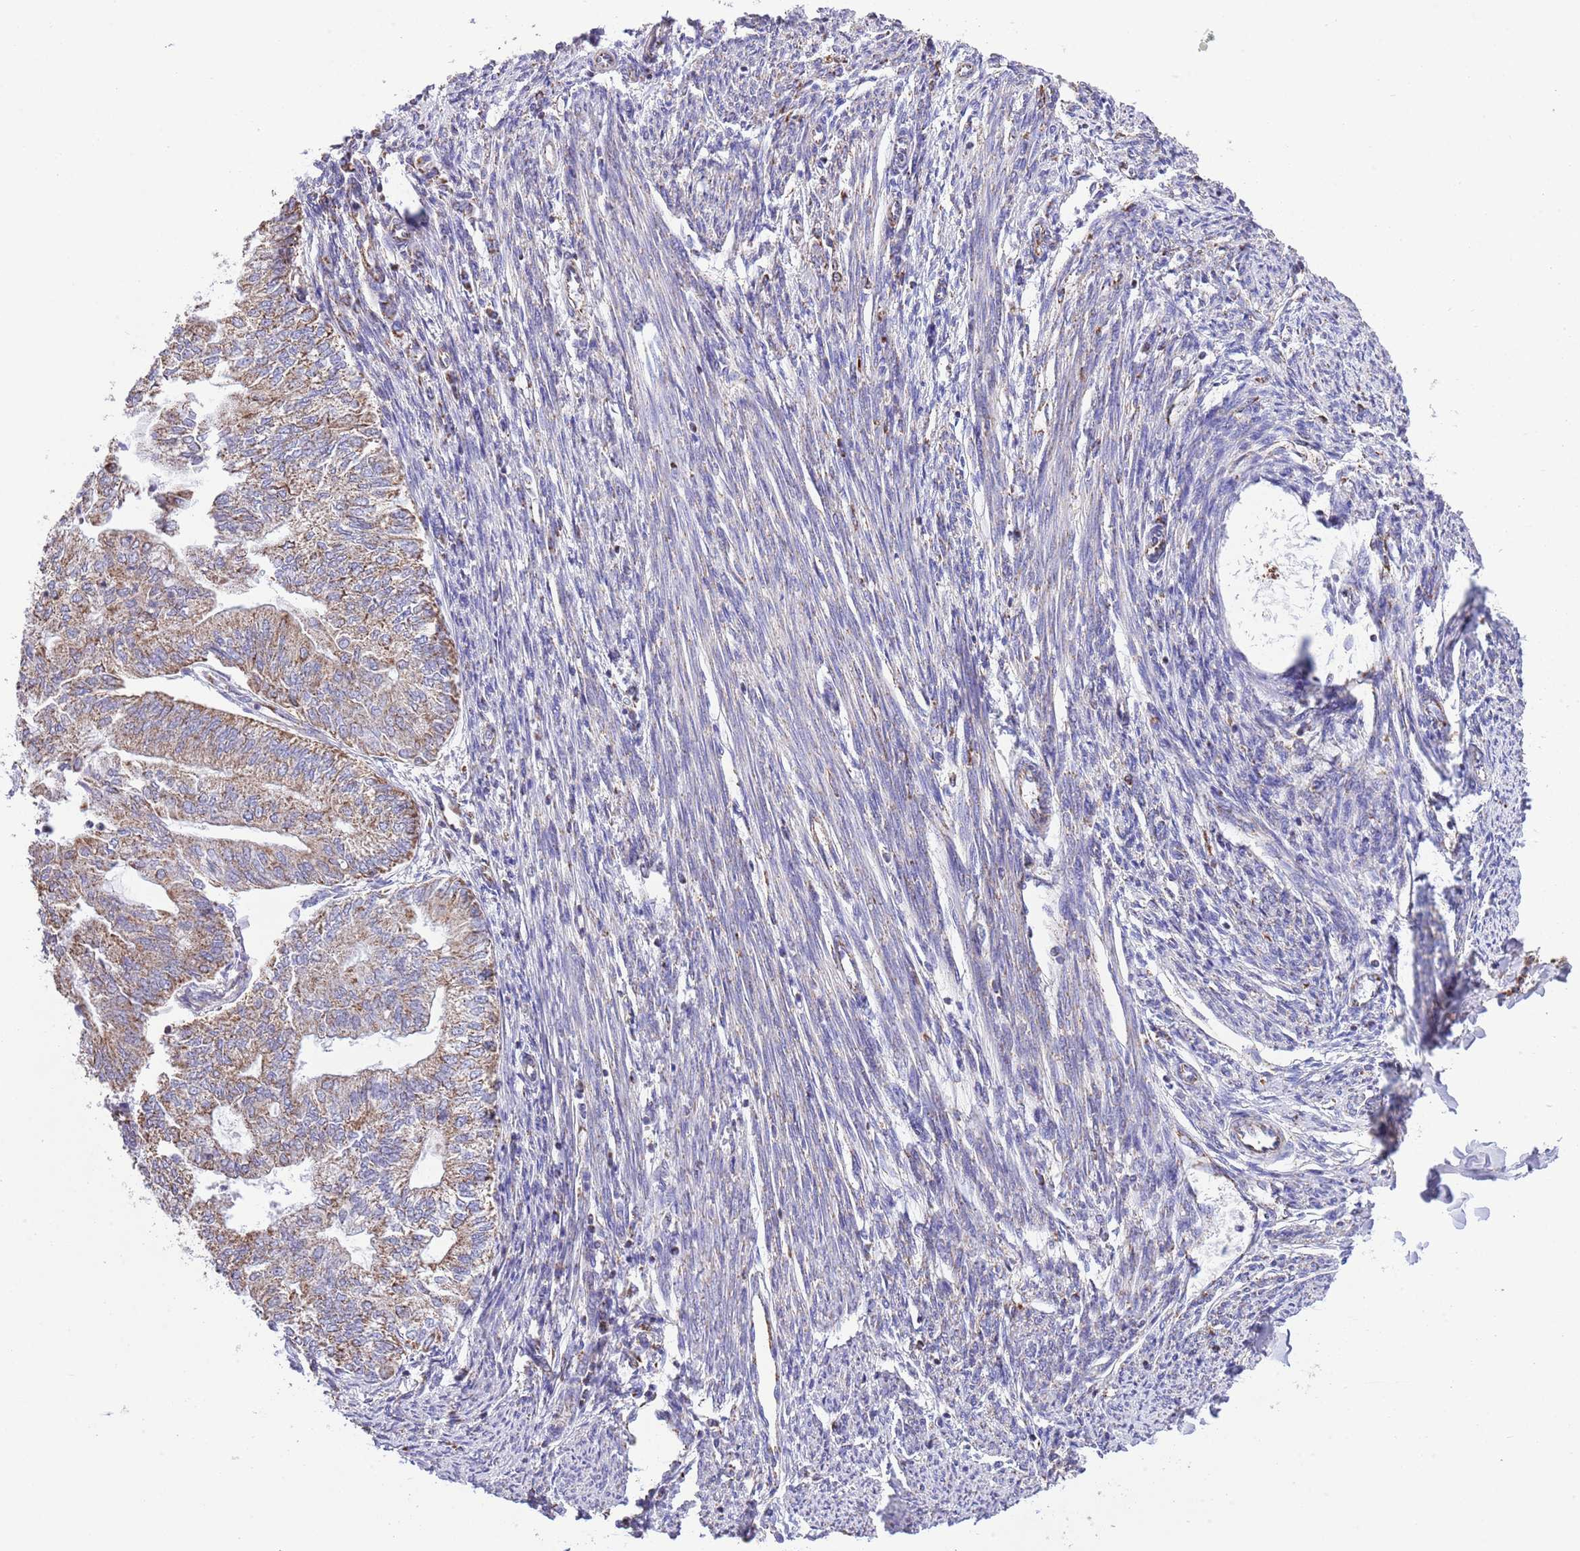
{"staining": {"intensity": "weak", "quantity": "<25%", "location": "cytoplasmic/membranous"}, "tissue": "smooth muscle", "cell_type": "Smooth muscle cells", "image_type": "normal", "snomed": [{"axis": "morphology", "description": "Normal tissue, NOS"}, {"axis": "topography", "description": "Smooth muscle"}, {"axis": "topography", "description": "Uterus"}], "caption": "IHC micrograph of unremarkable human smooth muscle stained for a protein (brown), which demonstrates no expression in smooth muscle cells.", "gene": "TEKTIP1", "patient": {"sex": "female", "age": 59}}